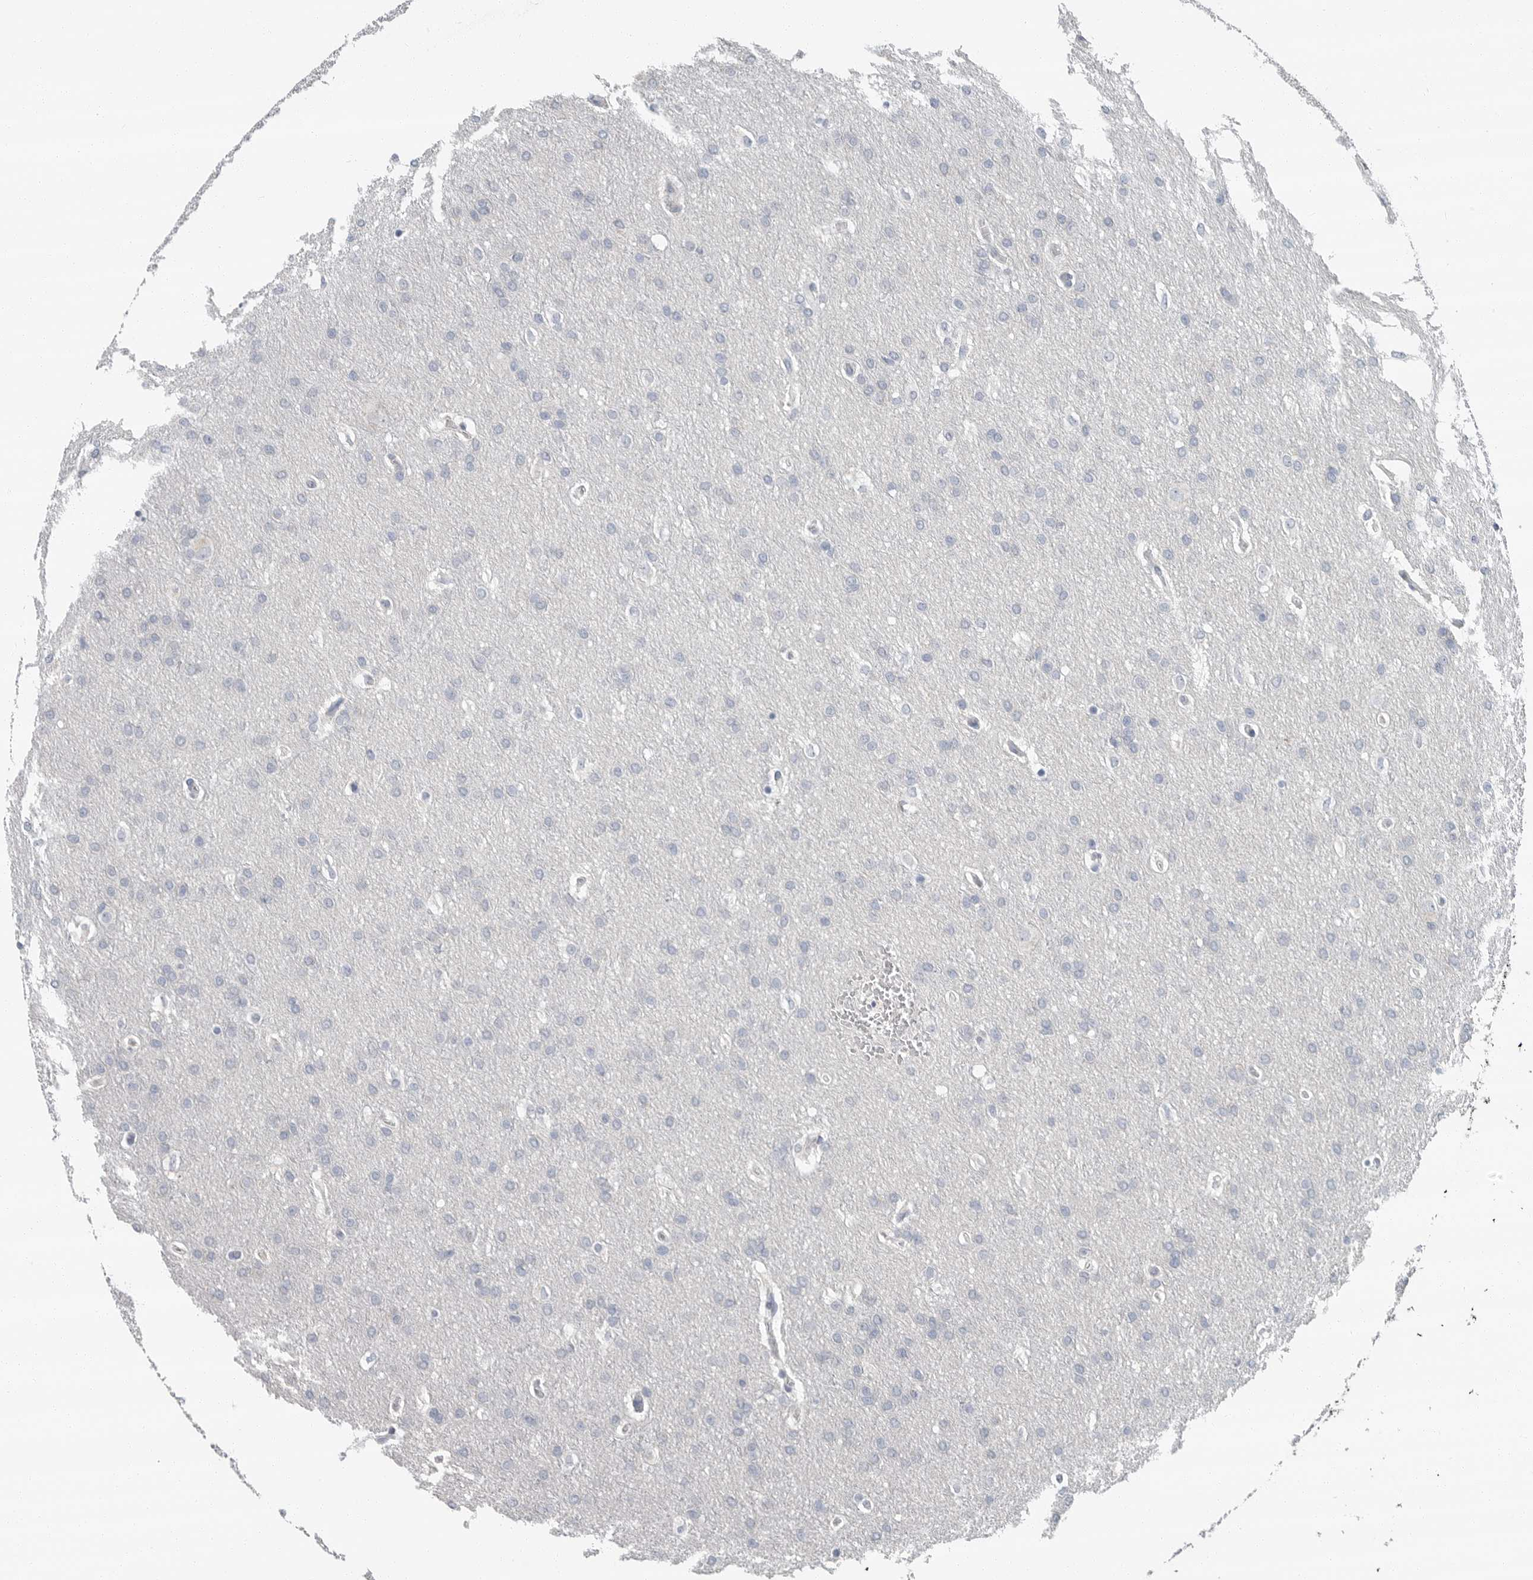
{"staining": {"intensity": "negative", "quantity": "none", "location": "none"}, "tissue": "glioma", "cell_type": "Tumor cells", "image_type": "cancer", "snomed": [{"axis": "morphology", "description": "Glioma, malignant, Low grade"}, {"axis": "topography", "description": "Brain"}], "caption": "Immunohistochemistry (IHC) of human glioma demonstrates no expression in tumor cells.", "gene": "PLN", "patient": {"sex": "female", "age": 37}}